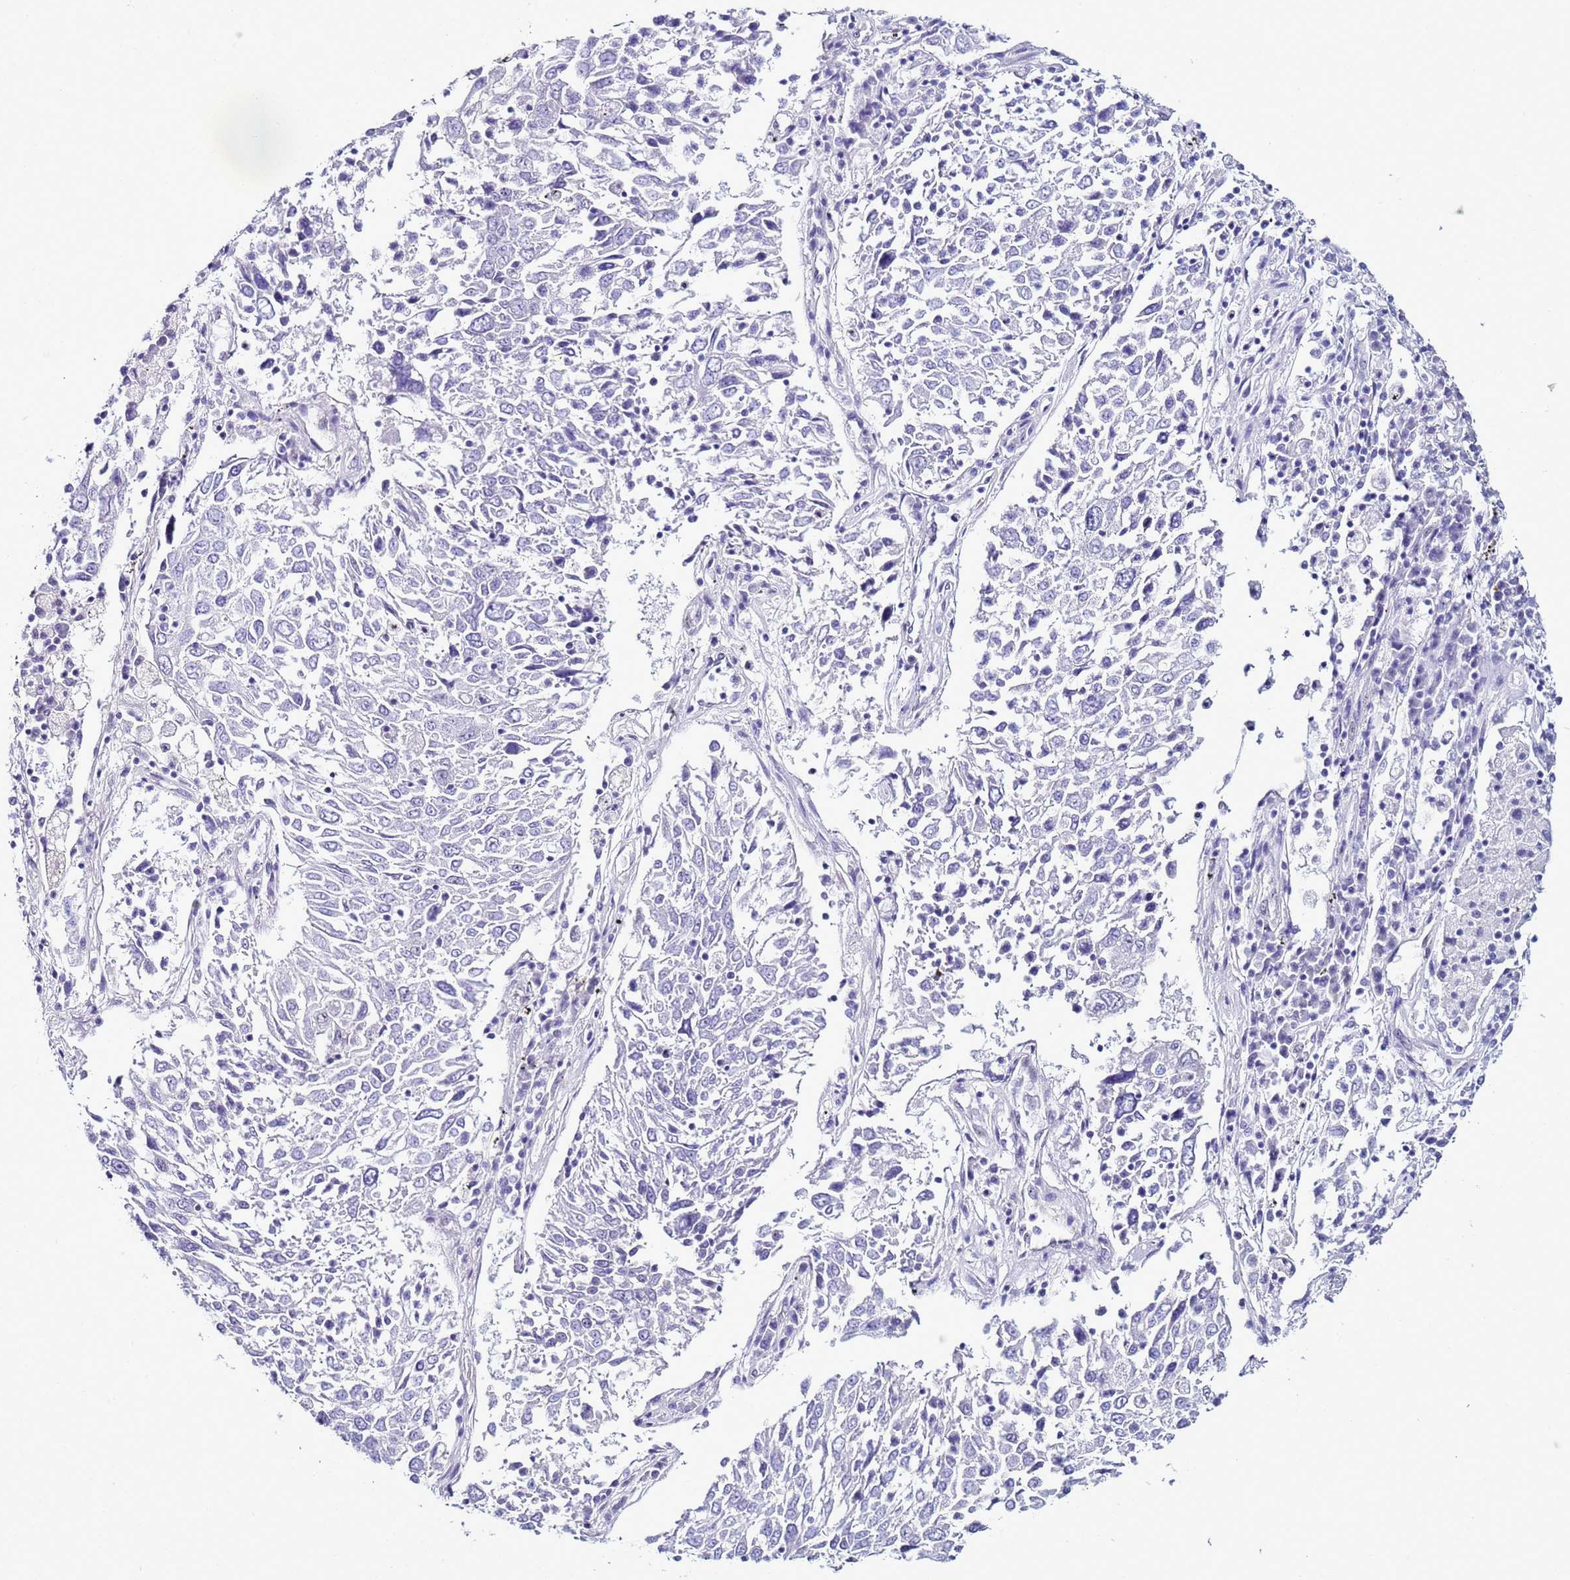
{"staining": {"intensity": "negative", "quantity": "none", "location": "none"}, "tissue": "lung cancer", "cell_type": "Tumor cells", "image_type": "cancer", "snomed": [{"axis": "morphology", "description": "Squamous cell carcinoma, NOS"}, {"axis": "topography", "description": "Lung"}], "caption": "A high-resolution photomicrograph shows immunohistochemistry (IHC) staining of squamous cell carcinoma (lung), which displays no significant staining in tumor cells.", "gene": "LRRC10B", "patient": {"sex": "male", "age": 65}}